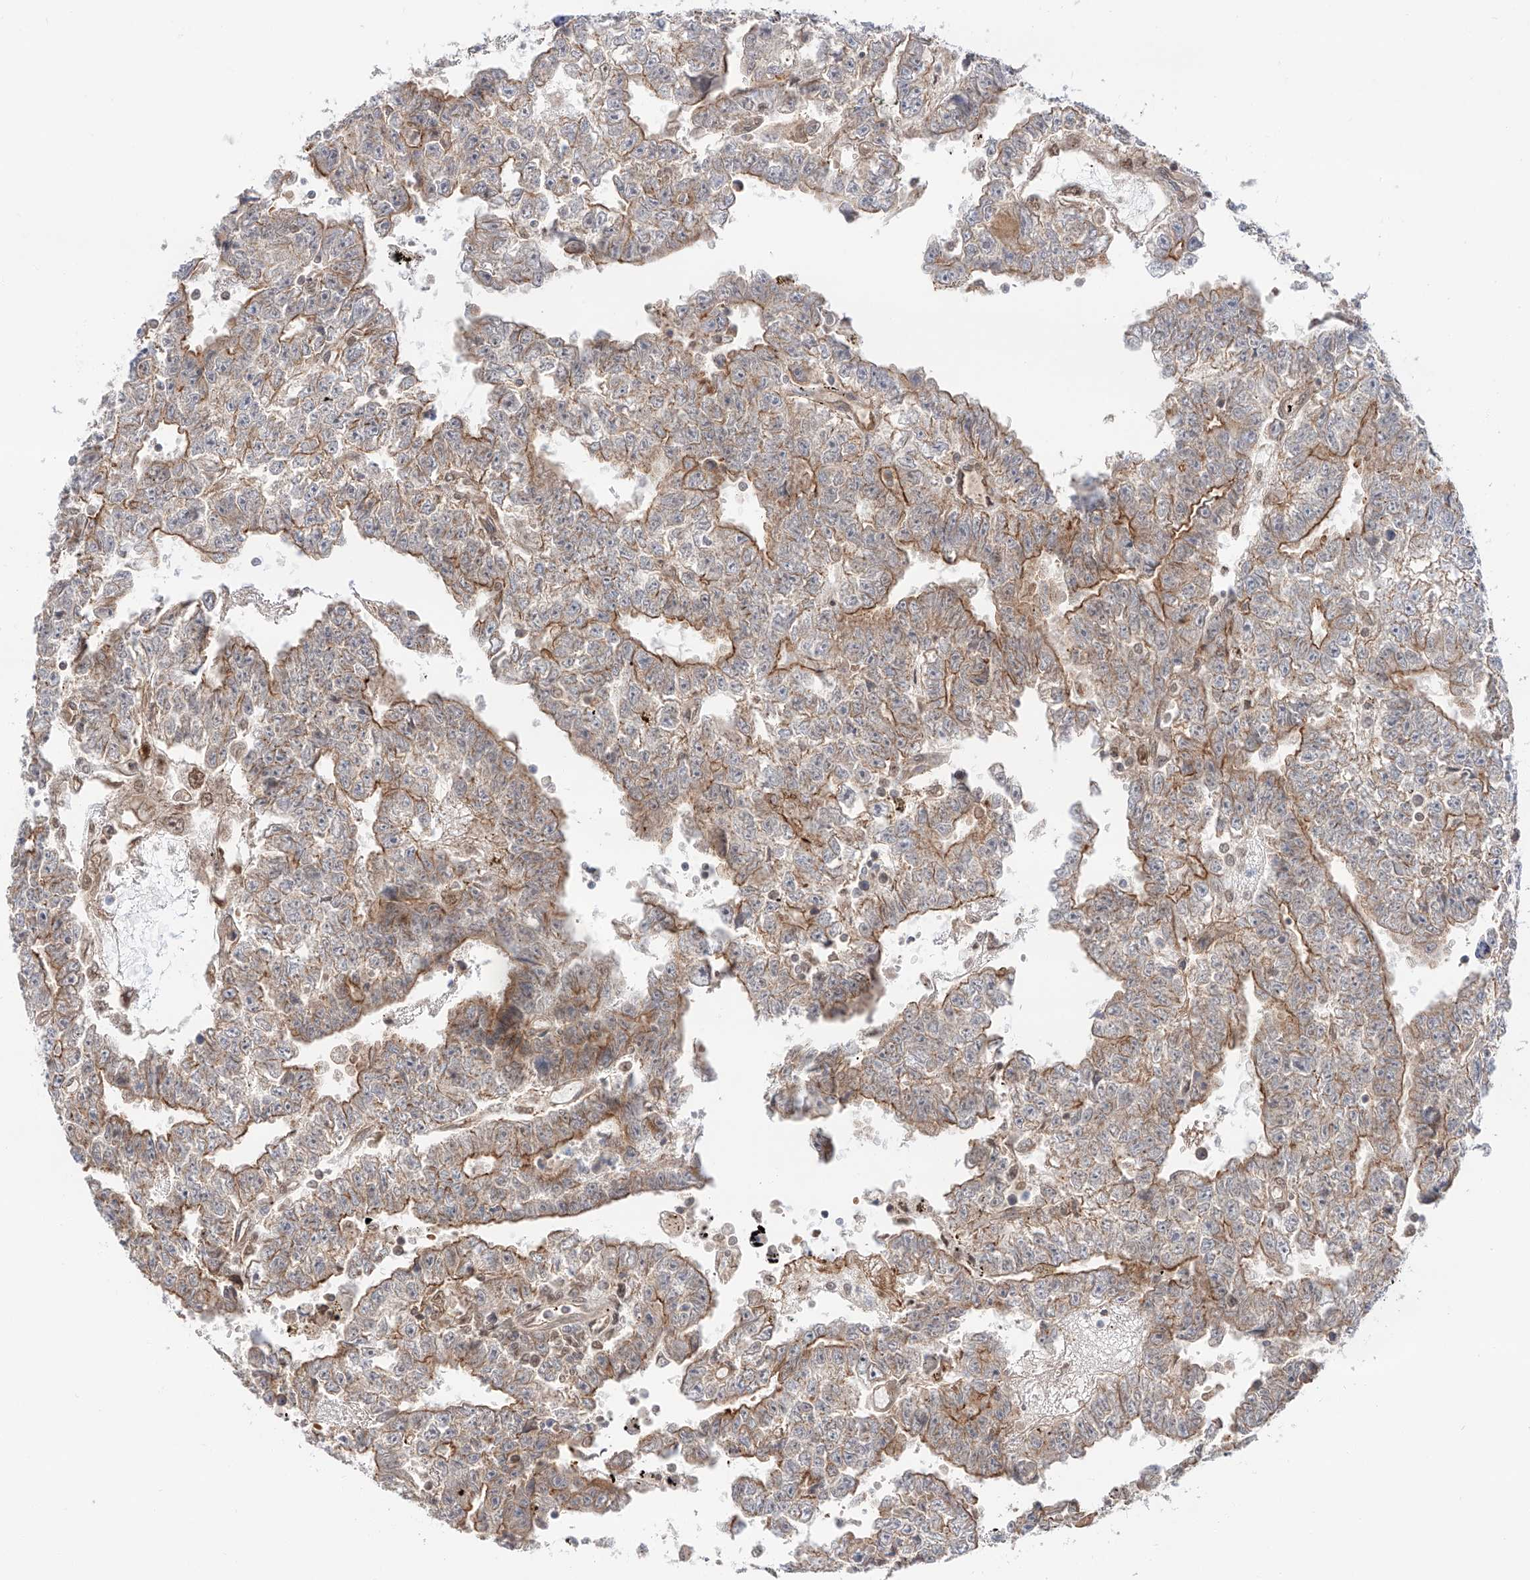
{"staining": {"intensity": "moderate", "quantity": "25%-75%", "location": "cytoplasmic/membranous"}, "tissue": "testis cancer", "cell_type": "Tumor cells", "image_type": "cancer", "snomed": [{"axis": "morphology", "description": "Carcinoma, Embryonal, NOS"}, {"axis": "topography", "description": "Testis"}], "caption": "IHC staining of testis cancer (embryonal carcinoma), which reveals medium levels of moderate cytoplasmic/membranous positivity in about 25%-75% of tumor cells indicating moderate cytoplasmic/membranous protein positivity. The staining was performed using DAB (brown) for protein detection and nuclei were counterstained in hematoxylin (blue).", "gene": "POGK", "patient": {"sex": "male", "age": 25}}